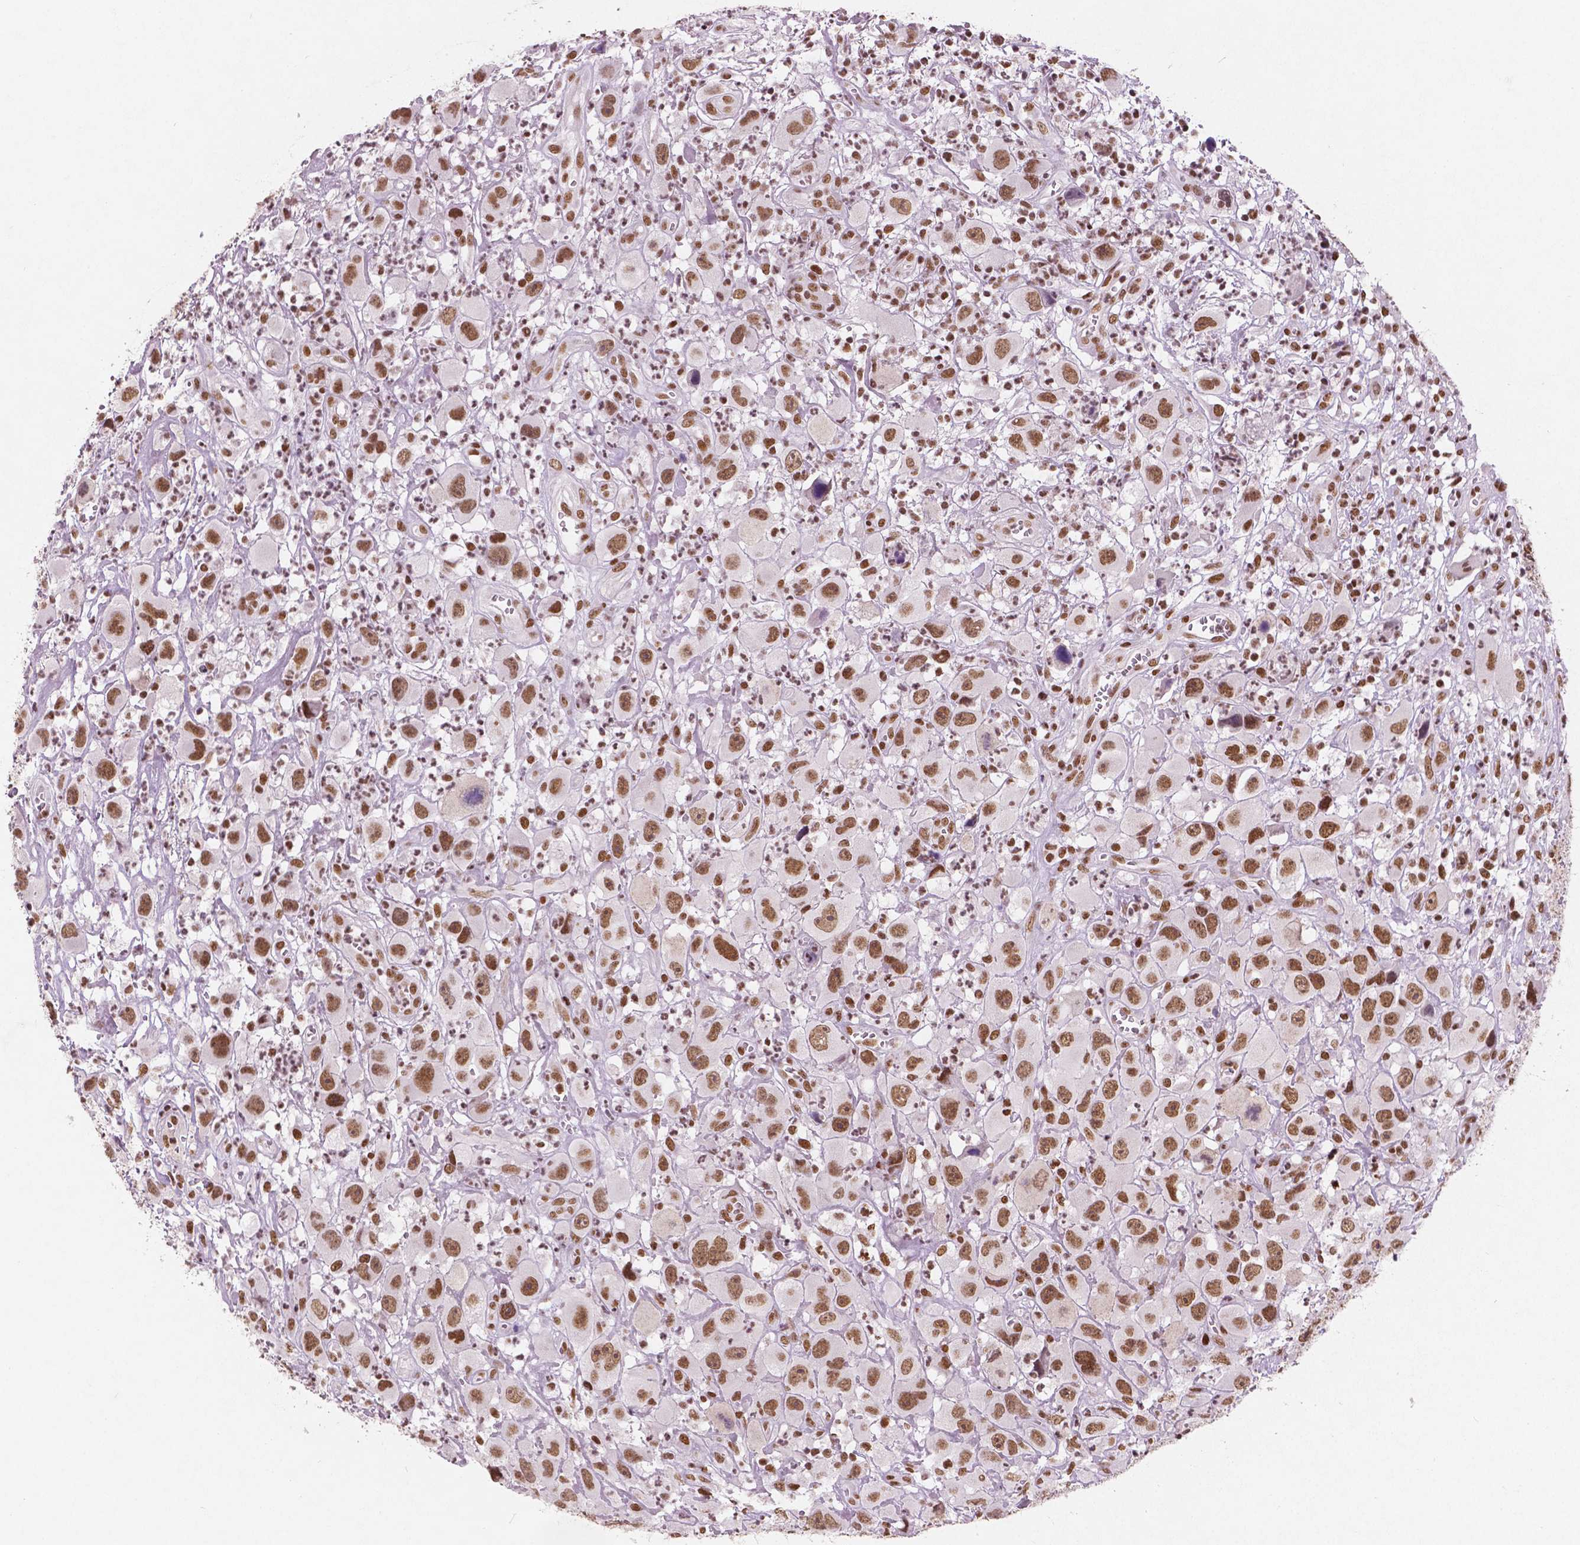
{"staining": {"intensity": "moderate", "quantity": ">75%", "location": "nuclear"}, "tissue": "head and neck cancer", "cell_type": "Tumor cells", "image_type": "cancer", "snomed": [{"axis": "morphology", "description": "Squamous cell carcinoma, NOS"}, {"axis": "morphology", "description": "Squamous cell carcinoma, metastatic, NOS"}, {"axis": "topography", "description": "Oral tissue"}, {"axis": "topography", "description": "Head-Neck"}], "caption": "A photomicrograph of head and neck metastatic squamous cell carcinoma stained for a protein demonstrates moderate nuclear brown staining in tumor cells.", "gene": "BRD4", "patient": {"sex": "female", "age": 85}}